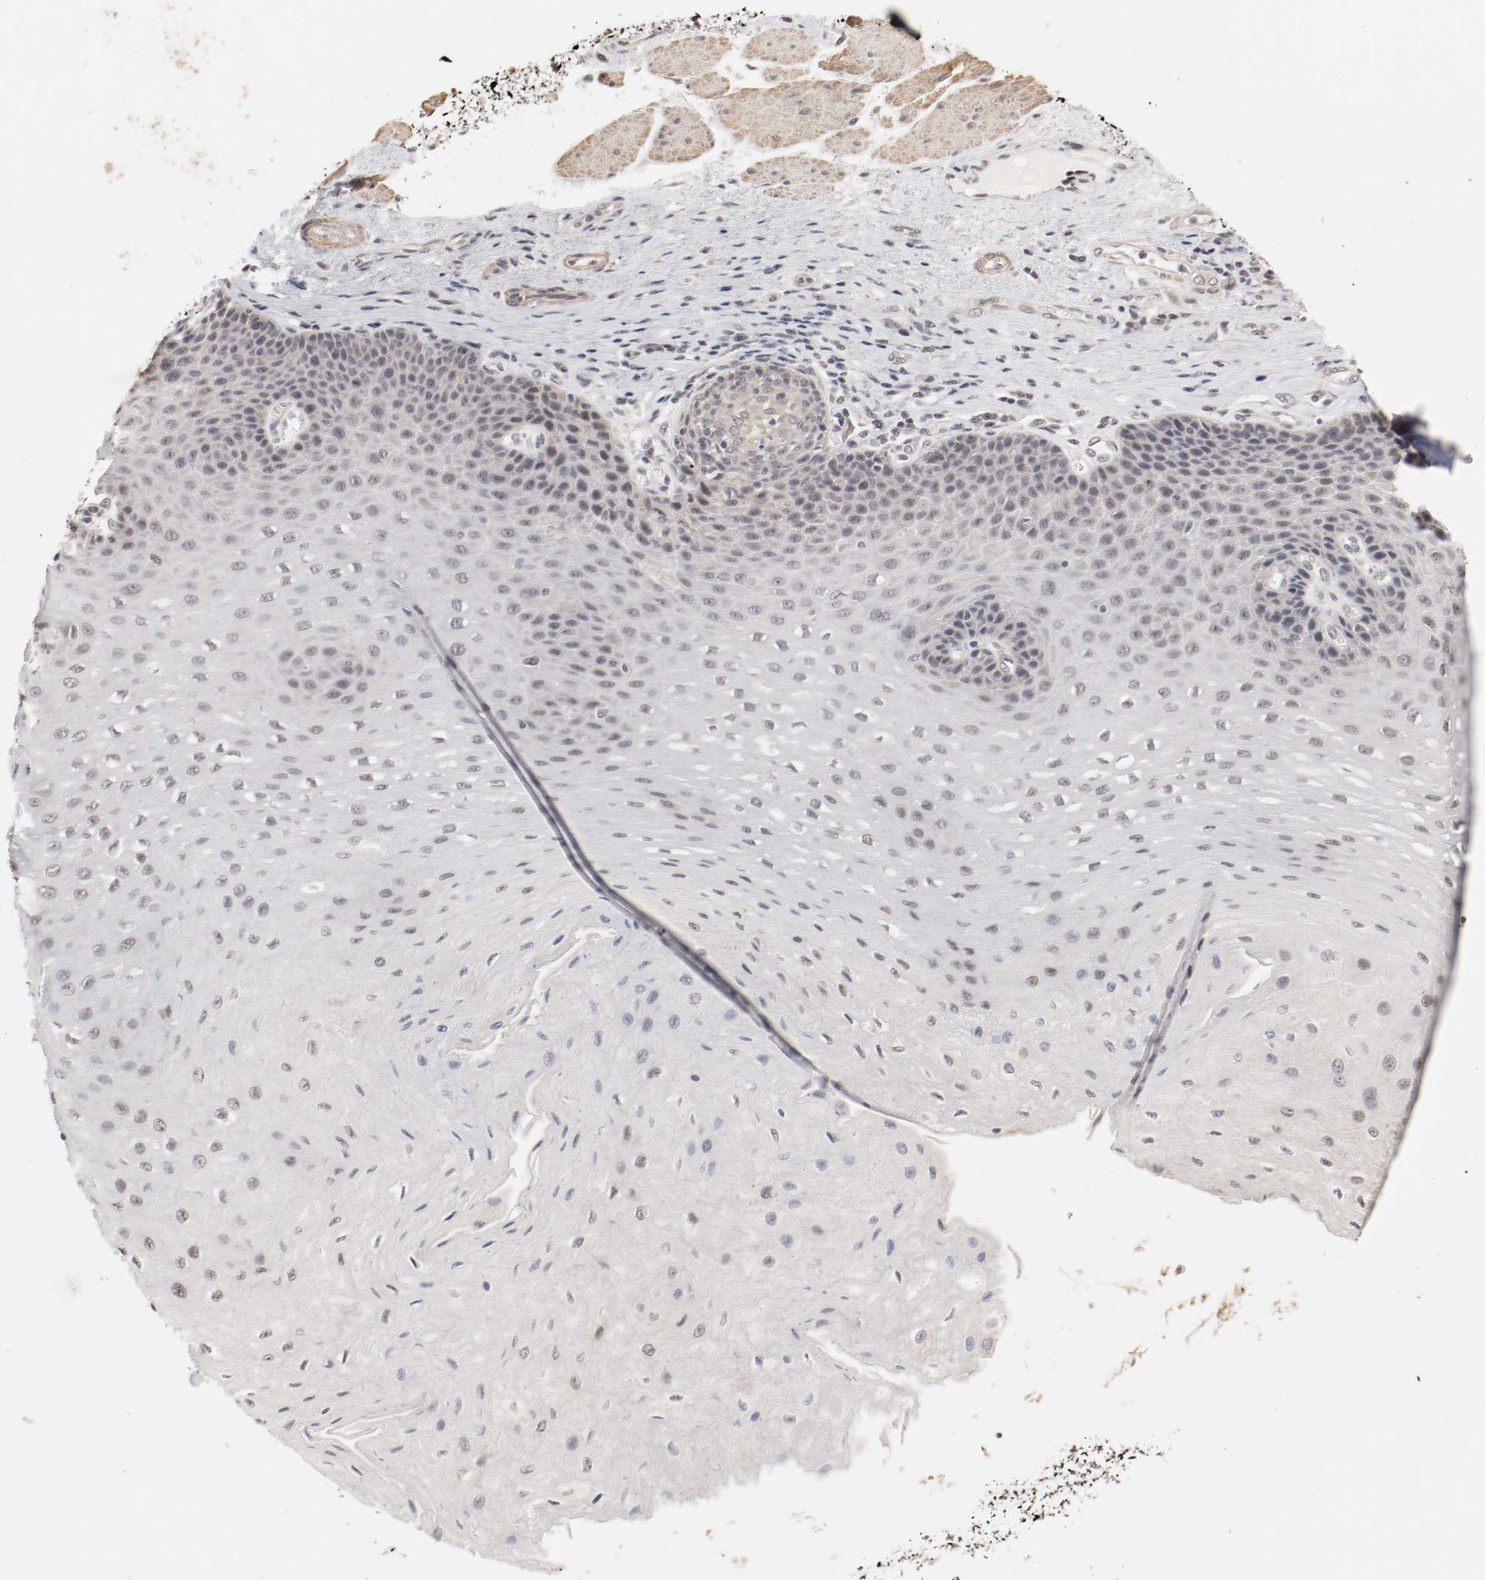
{"staining": {"intensity": "weak", "quantity": "25%-75%", "location": "nuclear"}, "tissue": "esophagus", "cell_type": "Squamous epithelial cells", "image_type": "normal", "snomed": [{"axis": "morphology", "description": "Normal tissue, NOS"}, {"axis": "topography", "description": "Esophagus"}], "caption": "This is an image of immunohistochemistry (IHC) staining of benign esophagus, which shows weak expression in the nuclear of squamous epithelial cells.", "gene": "CSNK2B", "patient": {"sex": "female", "age": 72}}